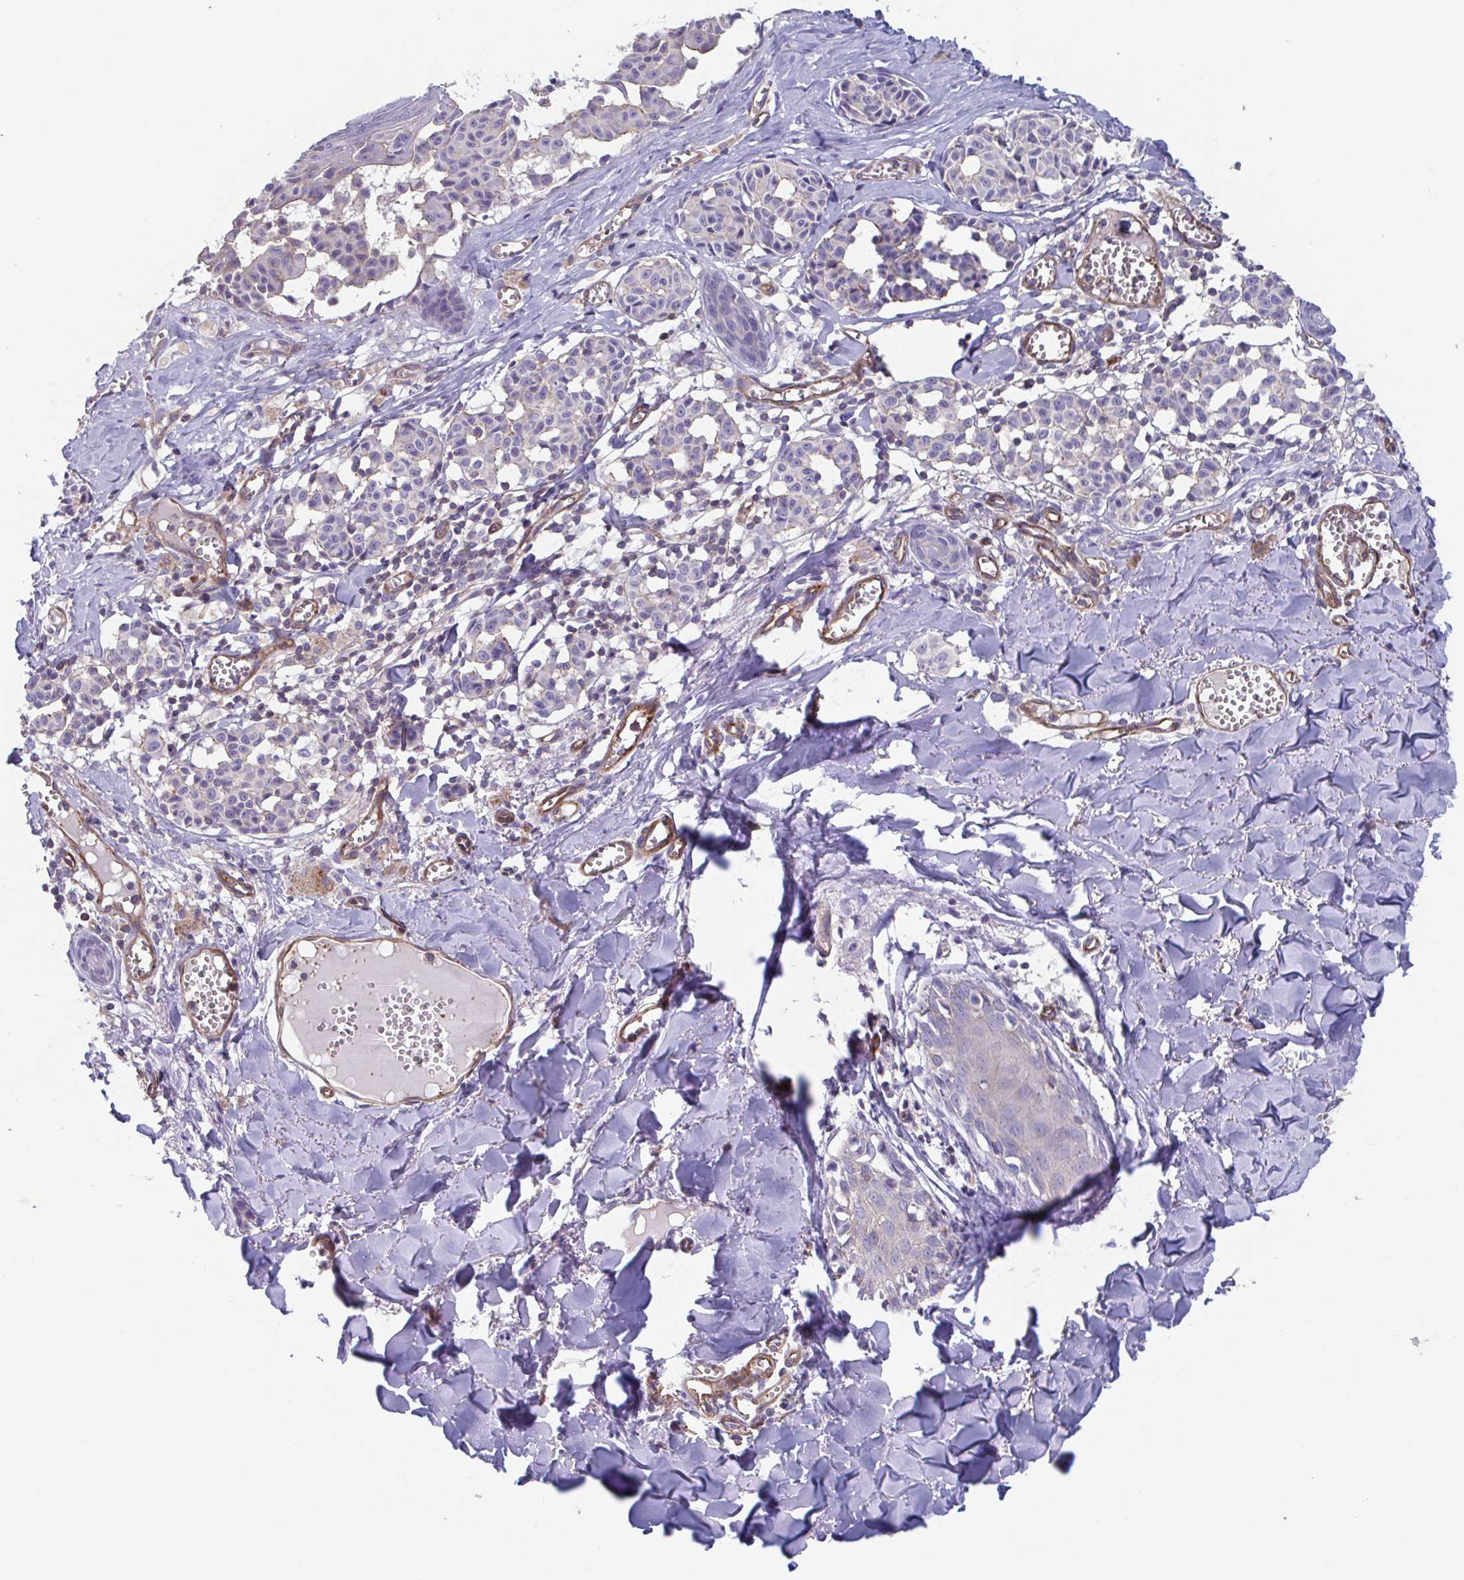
{"staining": {"intensity": "negative", "quantity": "none", "location": "none"}, "tissue": "melanoma", "cell_type": "Tumor cells", "image_type": "cancer", "snomed": [{"axis": "morphology", "description": "Malignant melanoma, NOS"}, {"axis": "topography", "description": "Skin"}], "caption": "Immunohistochemistry (IHC) of human malignant melanoma reveals no positivity in tumor cells.", "gene": "SHISA7", "patient": {"sex": "female", "age": 43}}